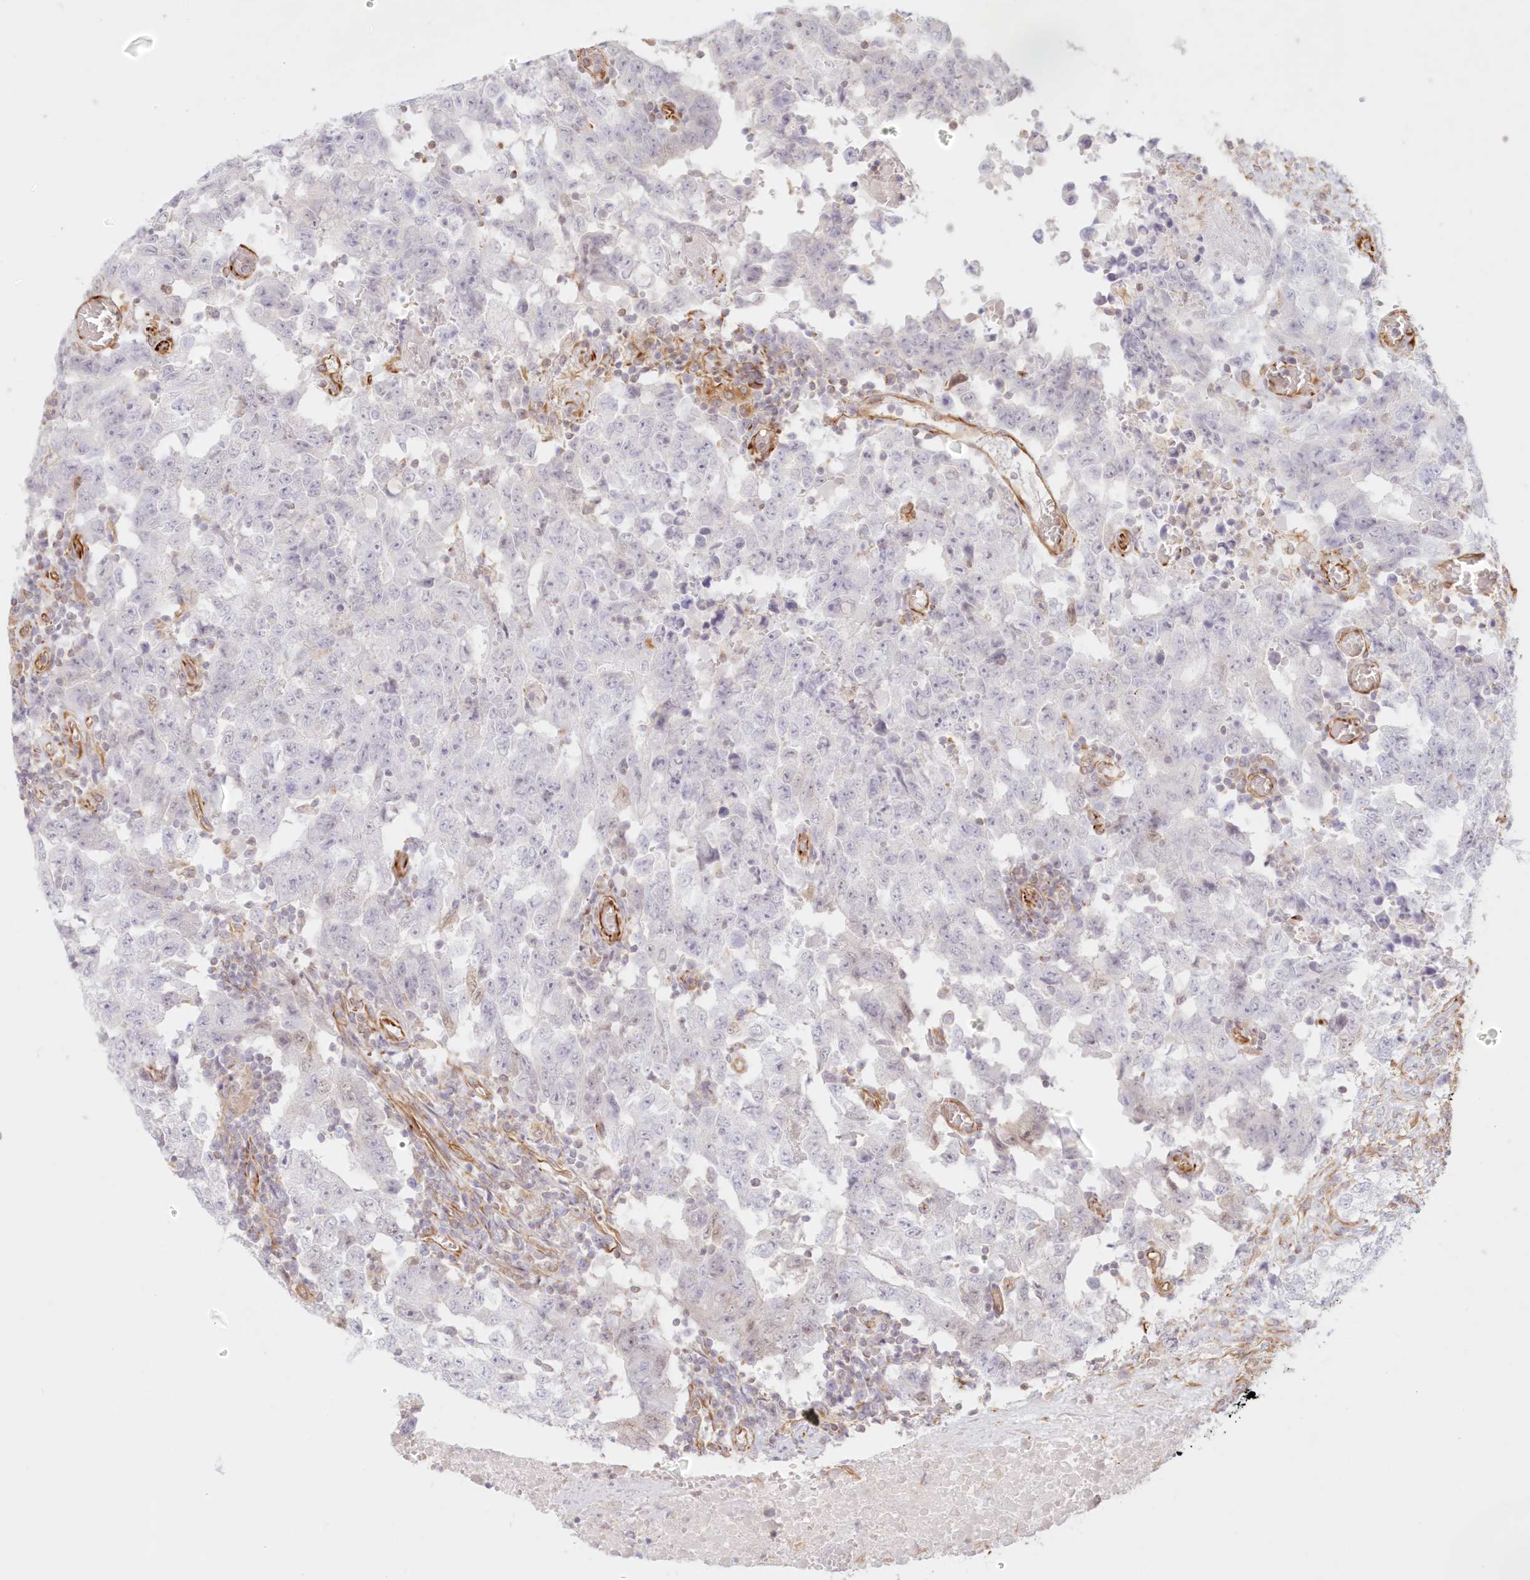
{"staining": {"intensity": "negative", "quantity": "none", "location": "none"}, "tissue": "testis cancer", "cell_type": "Tumor cells", "image_type": "cancer", "snomed": [{"axis": "morphology", "description": "Carcinoma, Embryonal, NOS"}, {"axis": "topography", "description": "Testis"}], "caption": "This photomicrograph is of testis cancer stained with immunohistochemistry to label a protein in brown with the nuclei are counter-stained blue. There is no staining in tumor cells.", "gene": "DMRTB1", "patient": {"sex": "male", "age": 26}}